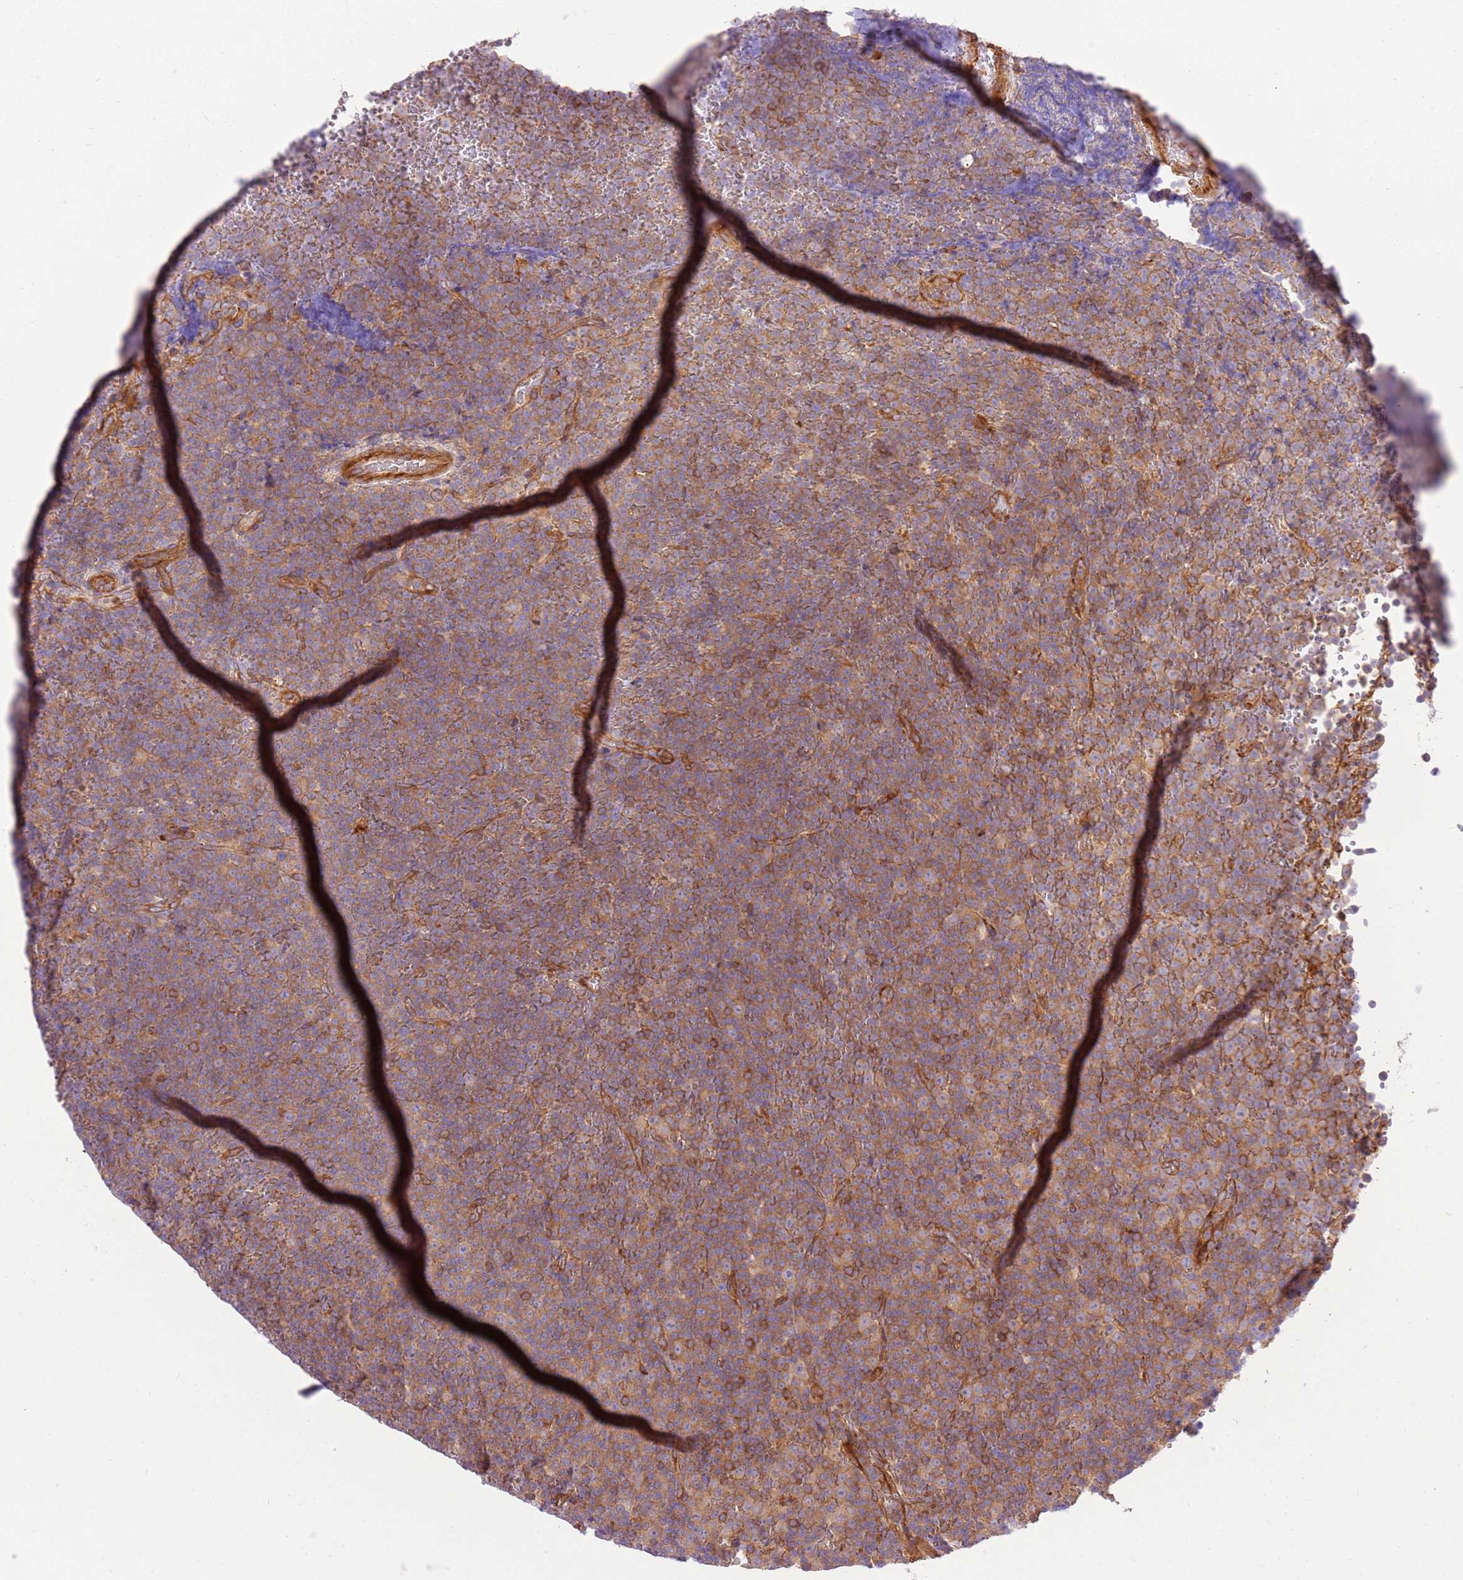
{"staining": {"intensity": "moderate", "quantity": ">75%", "location": "cytoplasmic/membranous"}, "tissue": "lymphoma", "cell_type": "Tumor cells", "image_type": "cancer", "snomed": [{"axis": "morphology", "description": "Malignant lymphoma, non-Hodgkin's type, Low grade"}, {"axis": "topography", "description": "Lymph node"}], "caption": "A medium amount of moderate cytoplasmic/membranous expression is present in about >75% of tumor cells in lymphoma tissue.", "gene": "EFCAB8", "patient": {"sex": "female", "age": 67}}